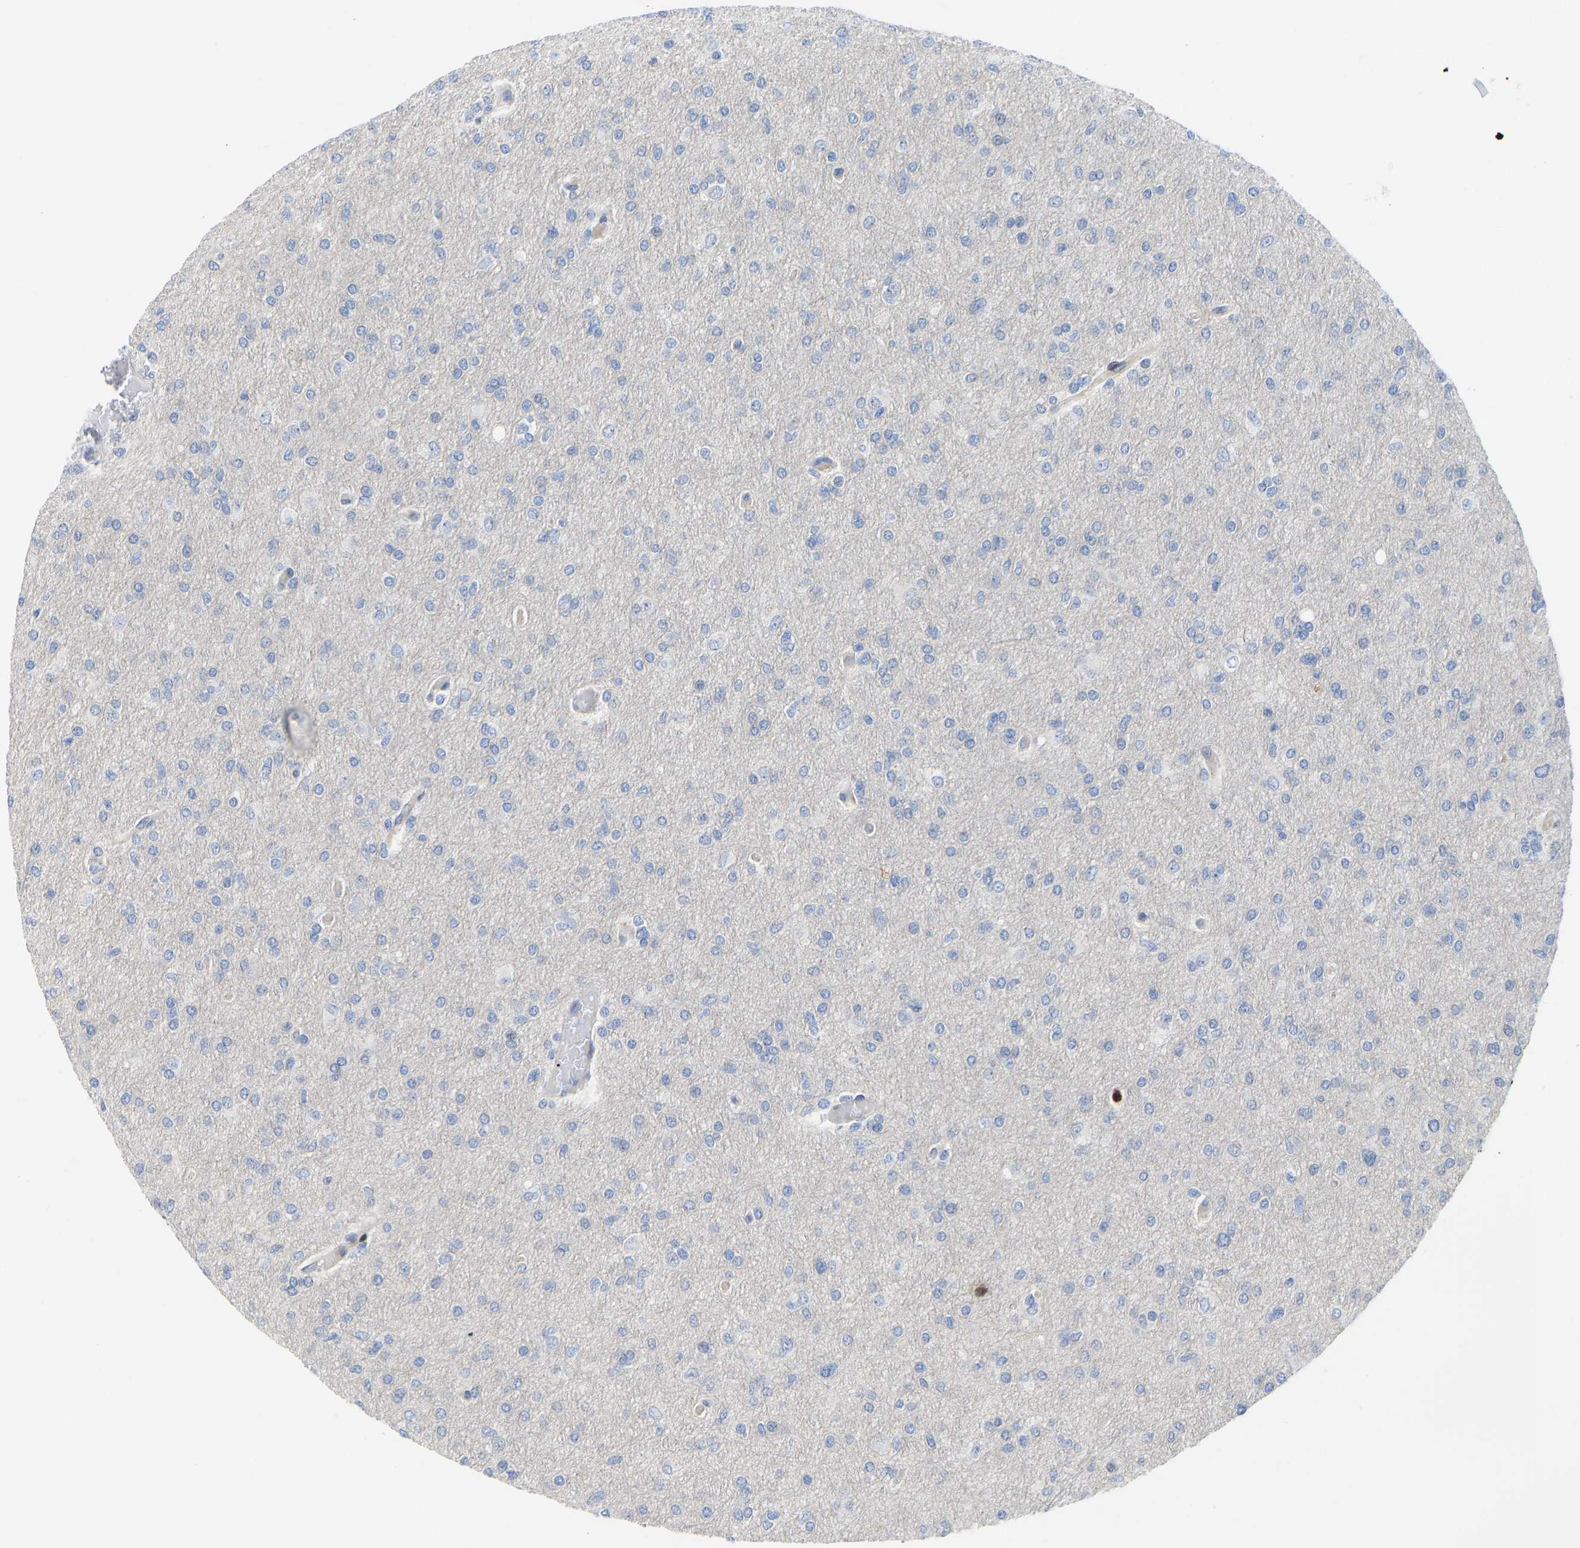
{"staining": {"intensity": "negative", "quantity": "none", "location": "none"}, "tissue": "glioma", "cell_type": "Tumor cells", "image_type": "cancer", "snomed": [{"axis": "morphology", "description": "Glioma, malignant, High grade"}, {"axis": "topography", "description": "Cerebral cortex"}], "caption": "Immunohistochemistry image of glioma stained for a protein (brown), which demonstrates no positivity in tumor cells.", "gene": "HDAC5", "patient": {"sex": "female", "age": 36}}